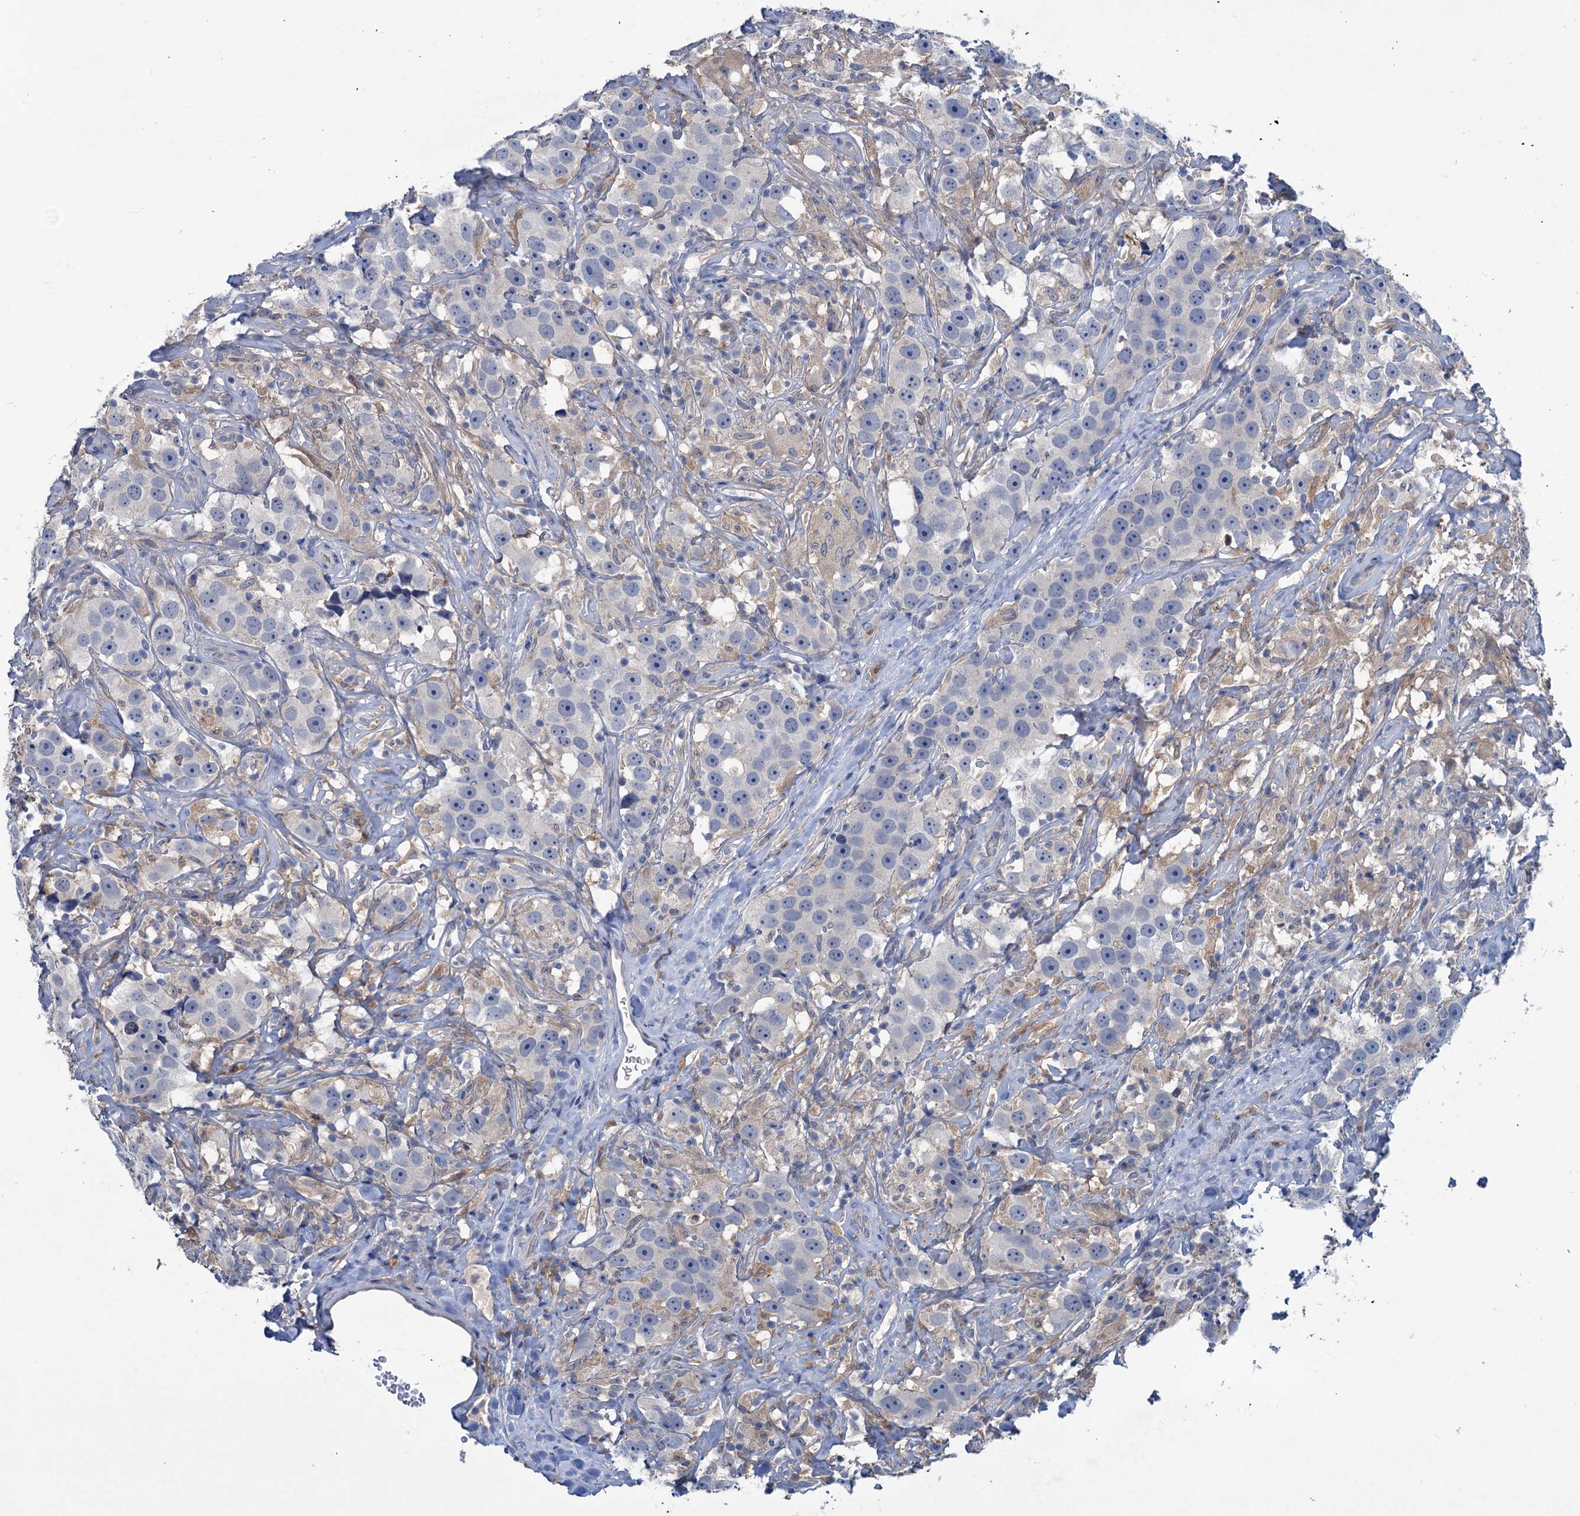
{"staining": {"intensity": "negative", "quantity": "none", "location": "none"}, "tissue": "testis cancer", "cell_type": "Tumor cells", "image_type": "cancer", "snomed": [{"axis": "morphology", "description": "Seminoma, NOS"}, {"axis": "topography", "description": "Testis"}], "caption": "The immunohistochemistry (IHC) photomicrograph has no significant positivity in tumor cells of seminoma (testis) tissue. (Brightfield microscopy of DAB immunohistochemistry (IHC) at high magnification).", "gene": "RTKN2", "patient": {"sex": "male", "age": 49}}